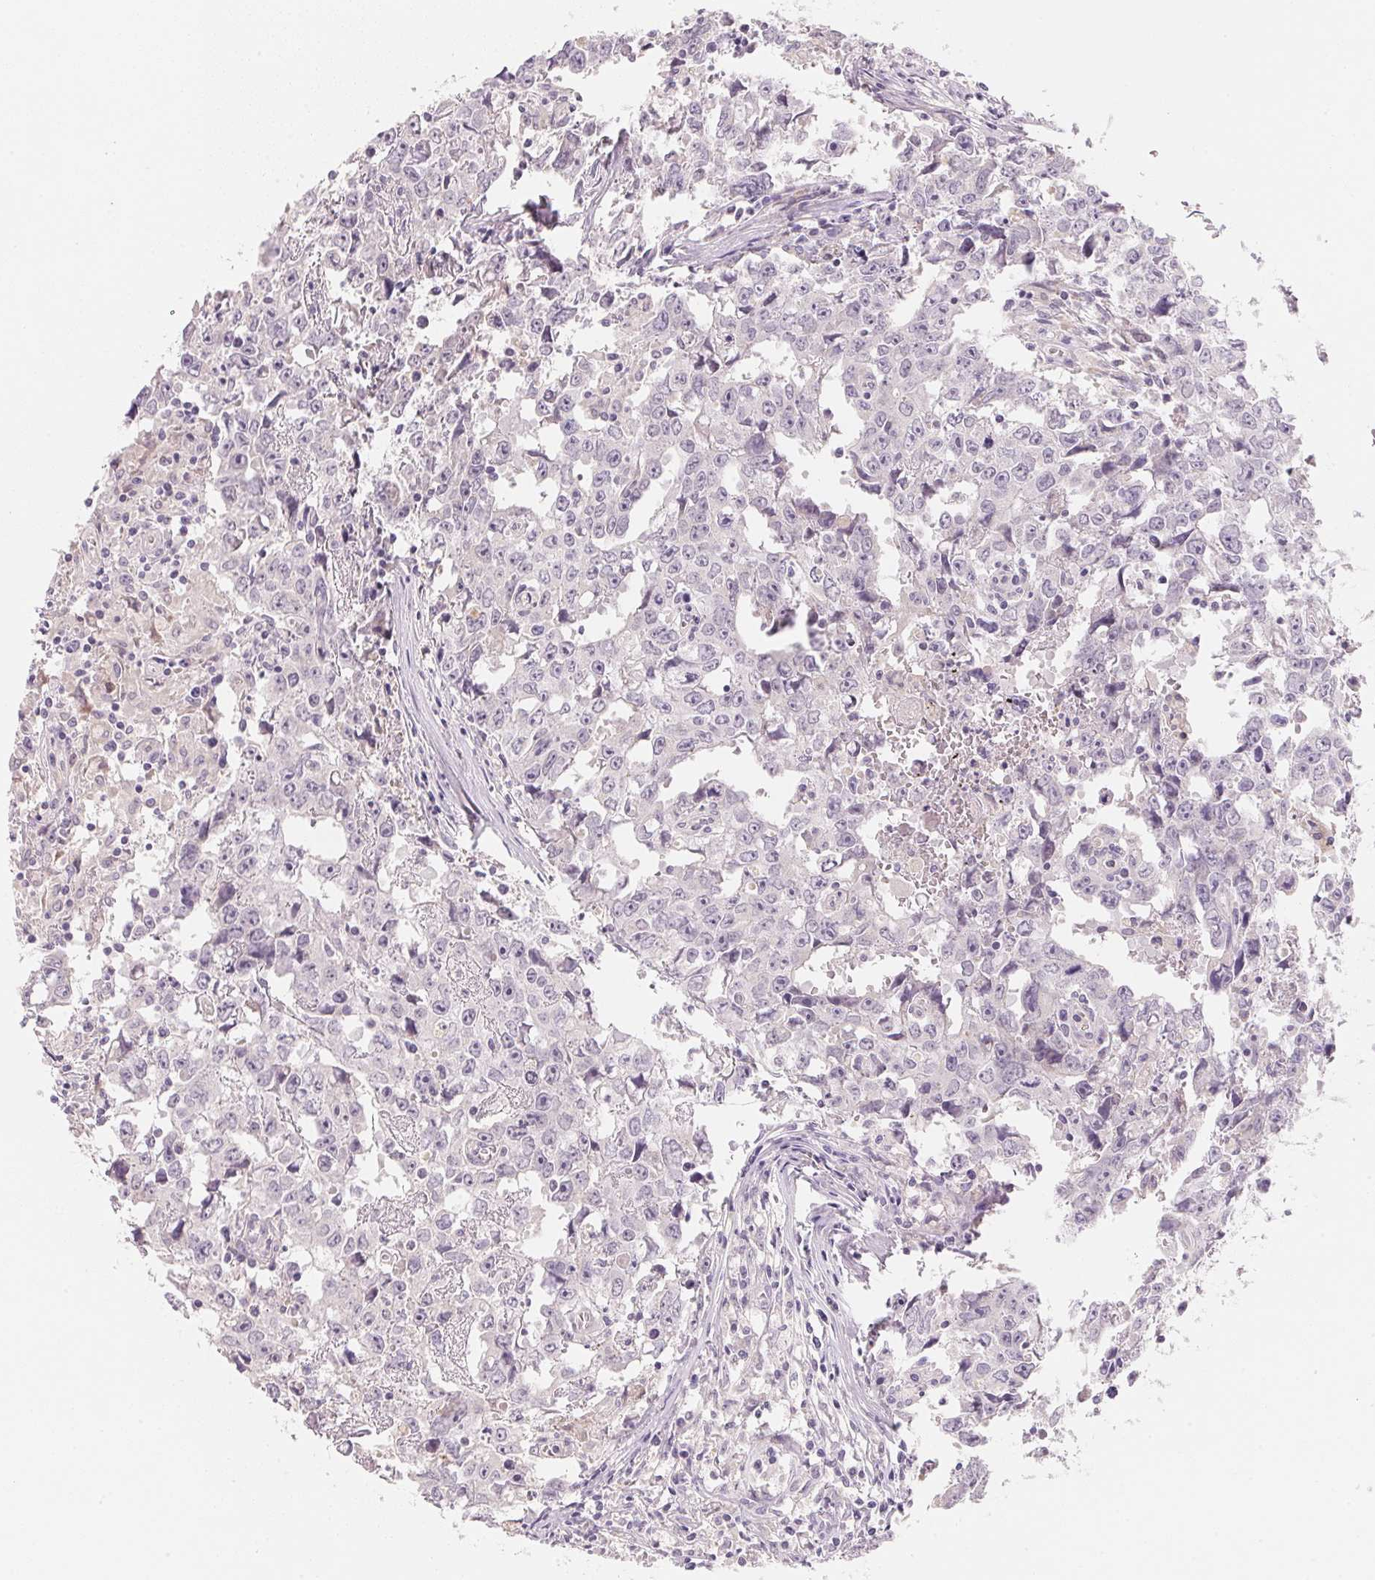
{"staining": {"intensity": "negative", "quantity": "none", "location": "none"}, "tissue": "testis cancer", "cell_type": "Tumor cells", "image_type": "cancer", "snomed": [{"axis": "morphology", "description": "Carcinoma, Embryonal, NOS"}, {"axis": "topography", "description": "Testis"}], "caption": "This is an immunohistochemistry micrograph of testis embryonal carcinoma. There is no positivity in tumor cells.", "gene": "MCOLN3", "patient": {"sex": "male", "age": 22}}